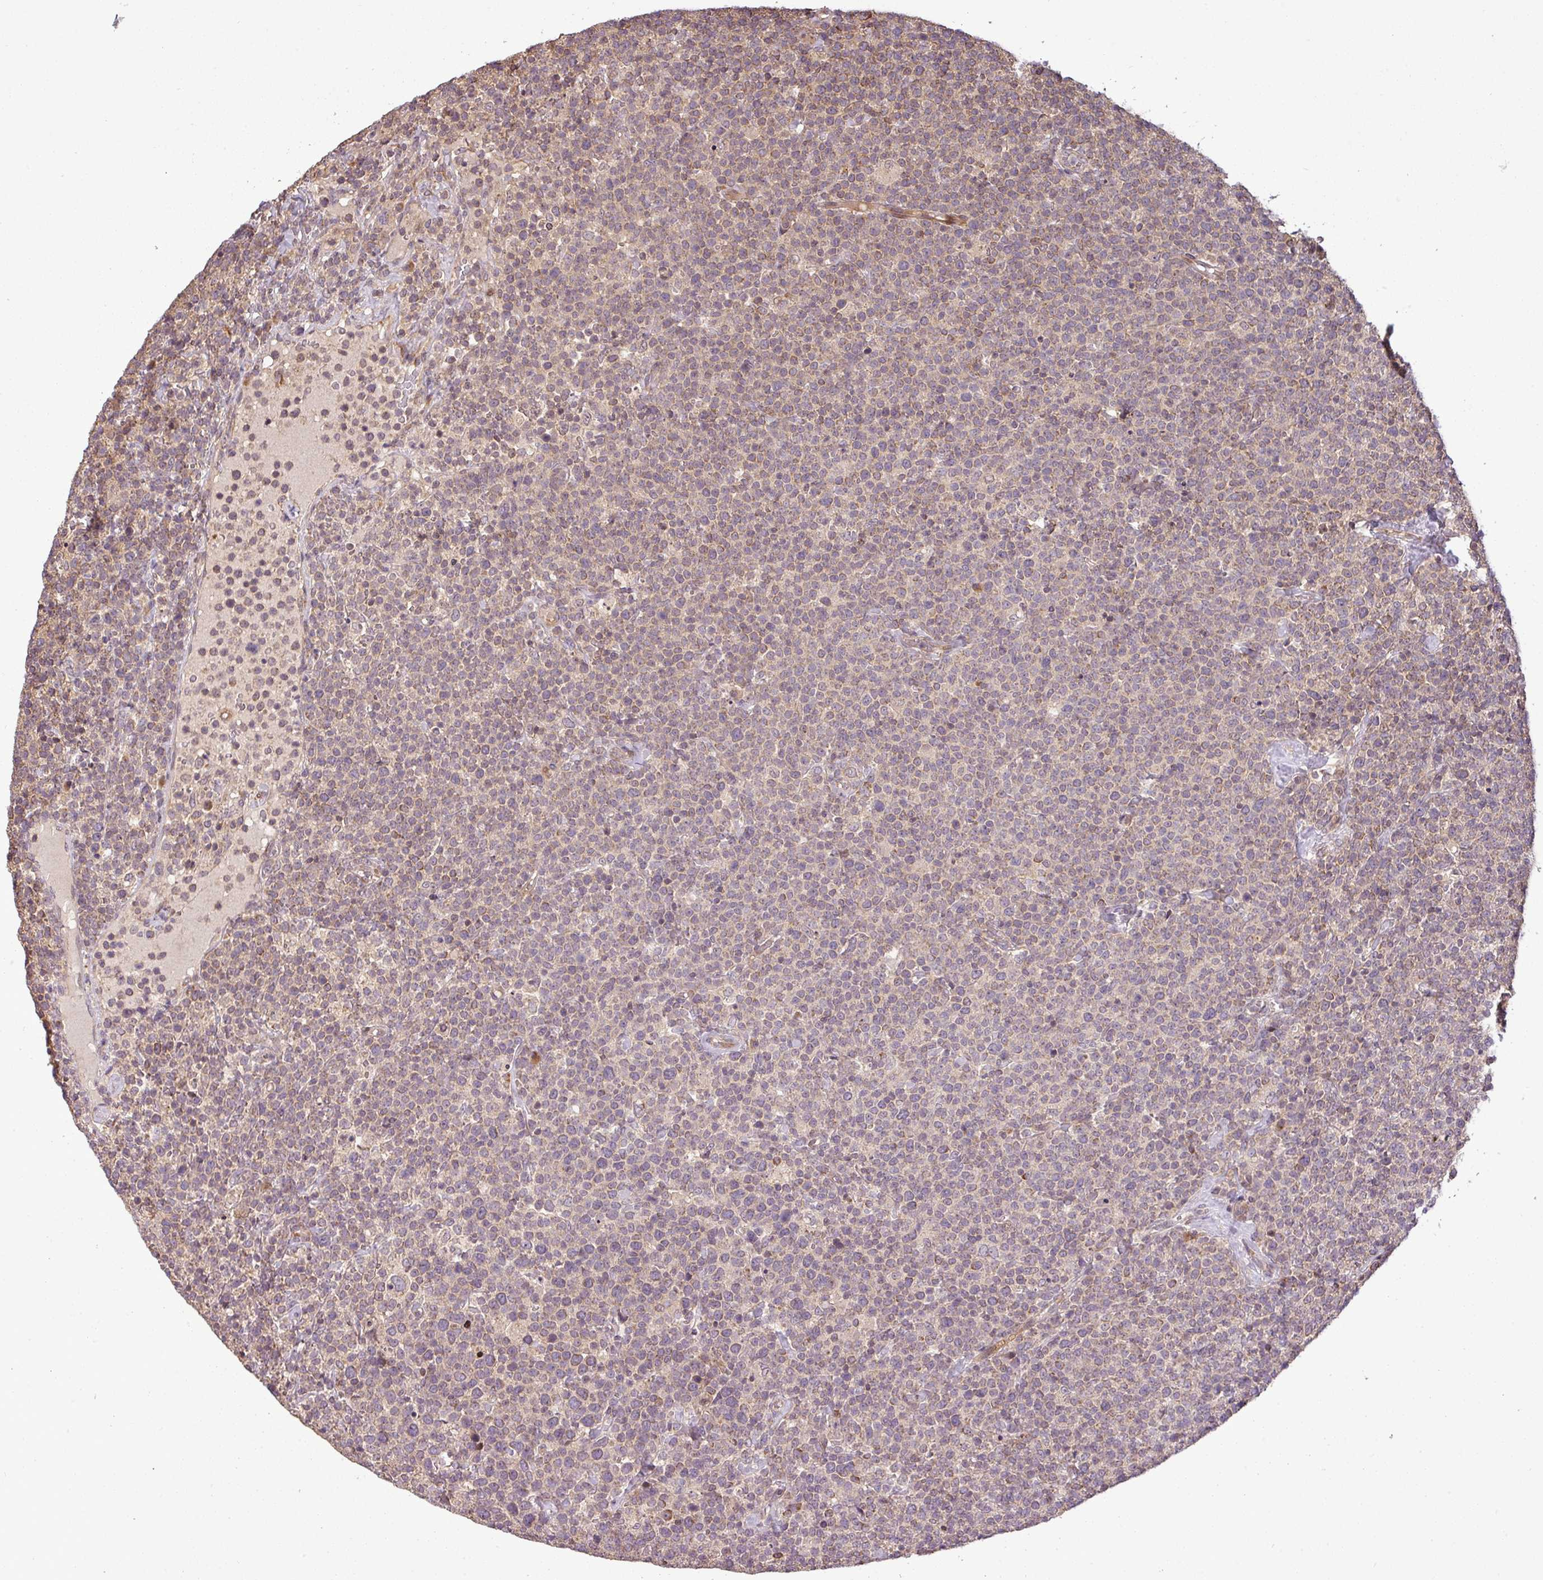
{"staining": {"intensity": "weak", "quantity": "25%-75%", "location": "cytoplasmic/membranous"}, "tissue": "lymphoma", "cell_type": "Tumor cells", "image_type": "cancer", "snomed": [{"axis": "morphology", "description": "Malignant lymphoma, non-Hodgkin's type, High grade"}, {"axis": "topography", "description": "Lymph node"}], "caption": "Tumor cells demonstrate weak cytoplasmic/membranous positivity in approximately 25%-75% of cells in lymphoma.", "gene": "FAIM", "patient": {"sex": "male", "age": 61}}